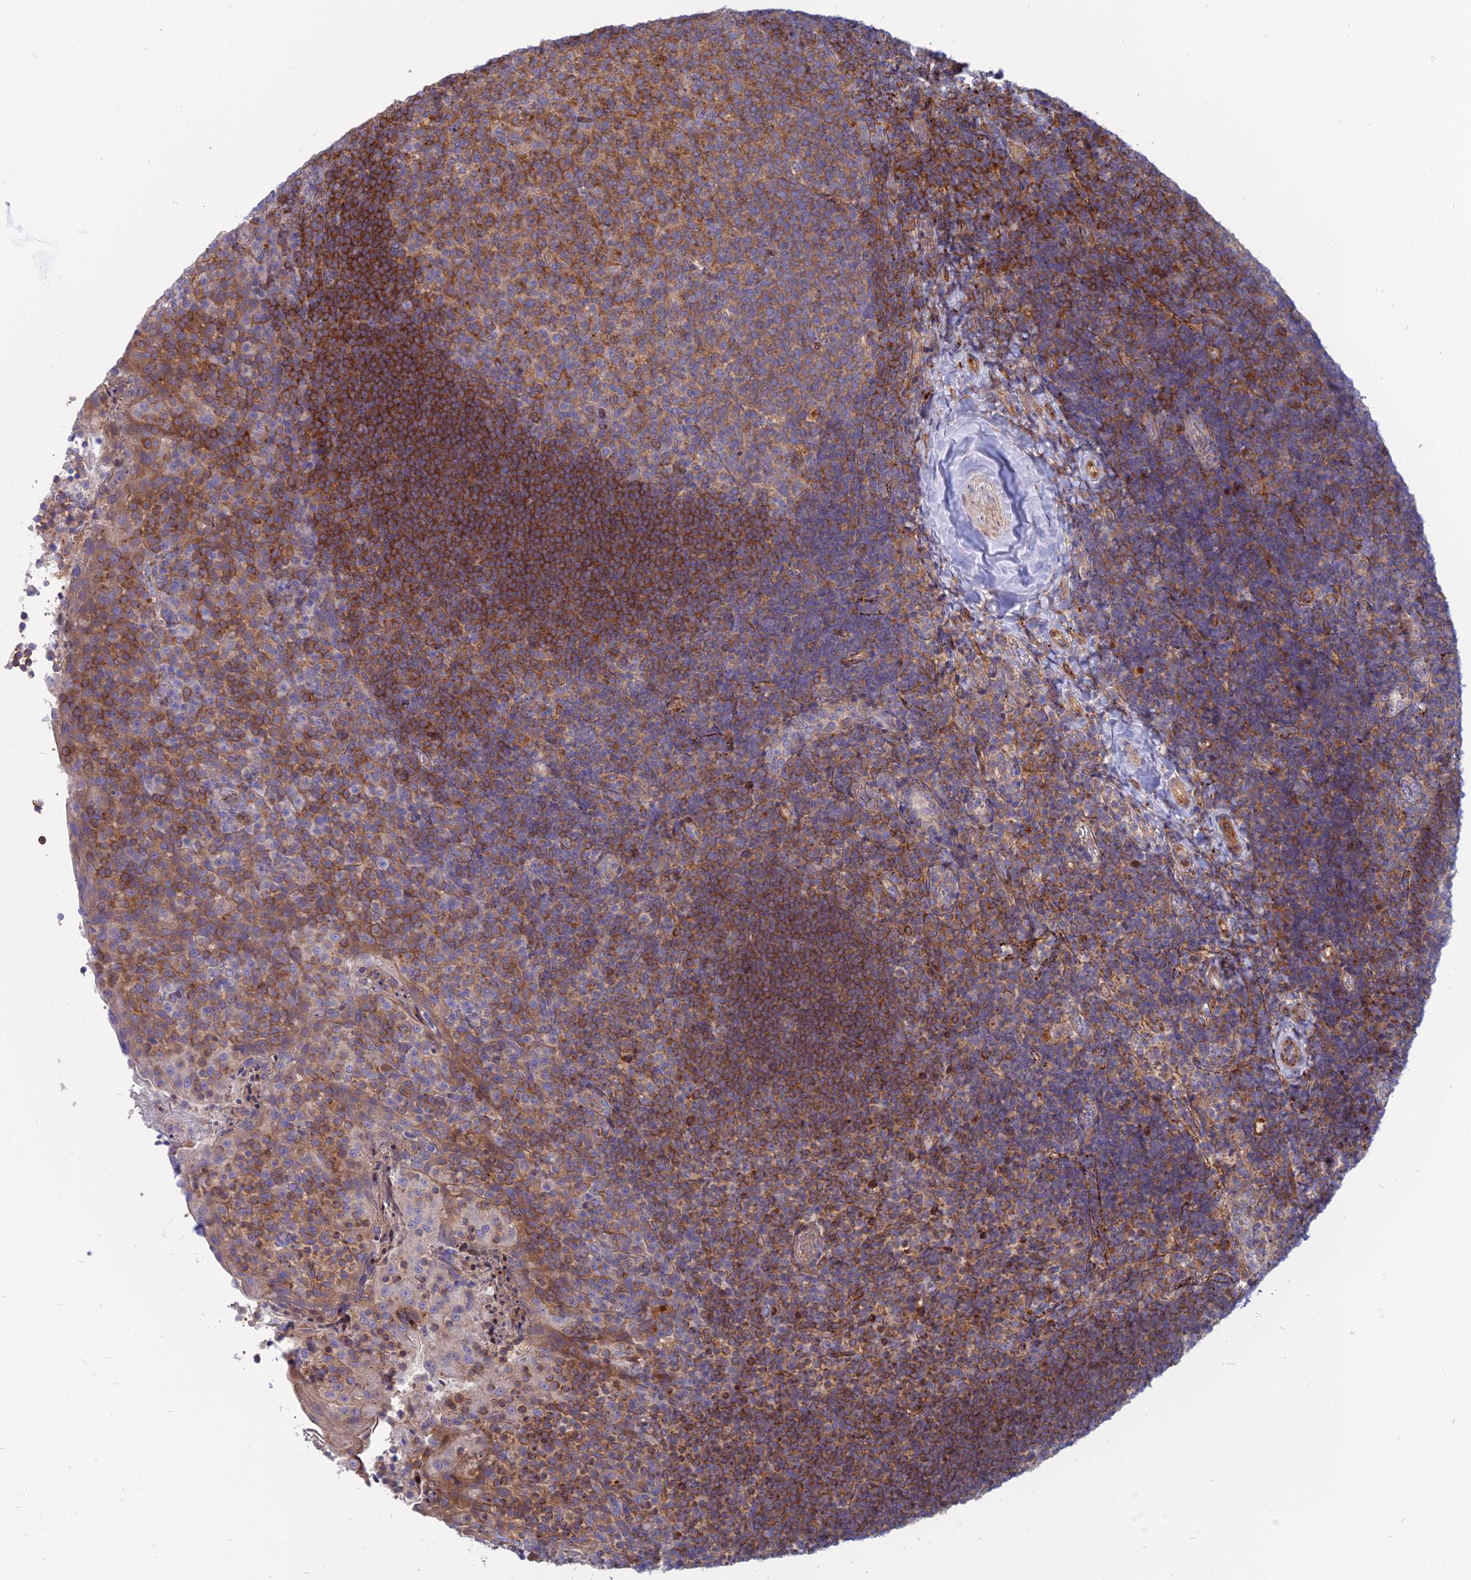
{"staining": {"intensity": "moderate", "quantity": ">75%", "location": "cytoplasmic/membranous"}, "tissue": "tonsil", "cell_type": "Germinal center cells", "image_type": "normal", "snomed": [{"axis": "morphology", "description": "Normal tissue, NOS"}, {"axis": "topography", "description": "Tonsil"}], "caption": "About >75% of germinal center cells in benign tonsil display moderate cytoplasmic/membranous protein staining as visualized by brown immunohistochemical staining.", "gene": "PHKA2", "patient": {"sex": "female", "age": 10}}